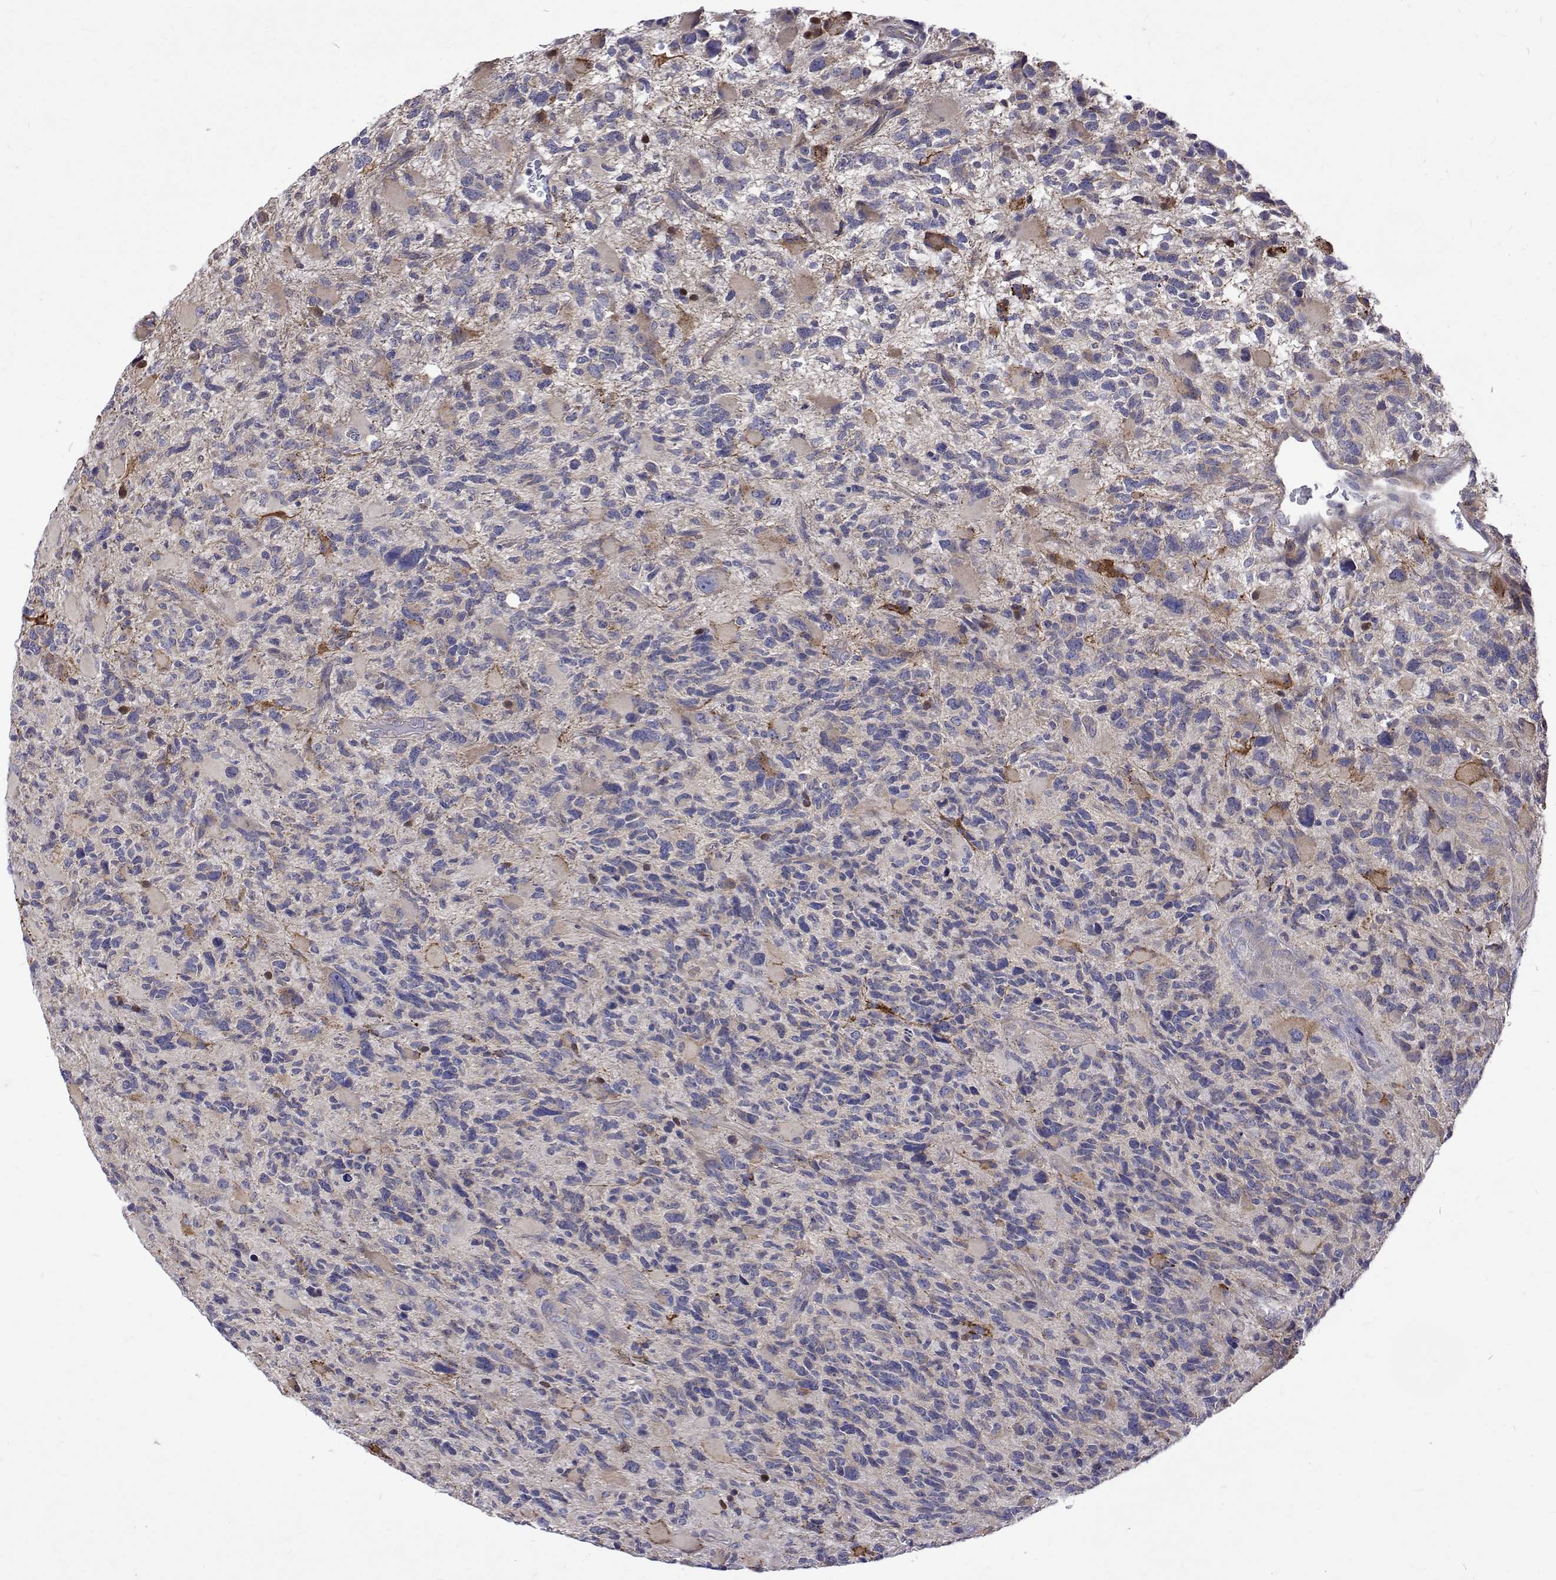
{"staining": {"intensity": "negative", "quantity": "none", "location": "none"}, "tissue": "glioma", "cell_type": "Tumor cells", "image_type": "cancer", "snomed": [{"axis": "morphology", "description": "Glioma, malignant, High grade"}, {"axis": "topography", "description": "Brain"}], "caption": "Glioma was stained to show a protein in brown. There is no significant expression in tumor cells. (Brightfield microscopy of DAB immunohistochemistry (IHC) at high magnification).", "gene": "PADI1", "patient": {"sex": "female", "age": 71}}